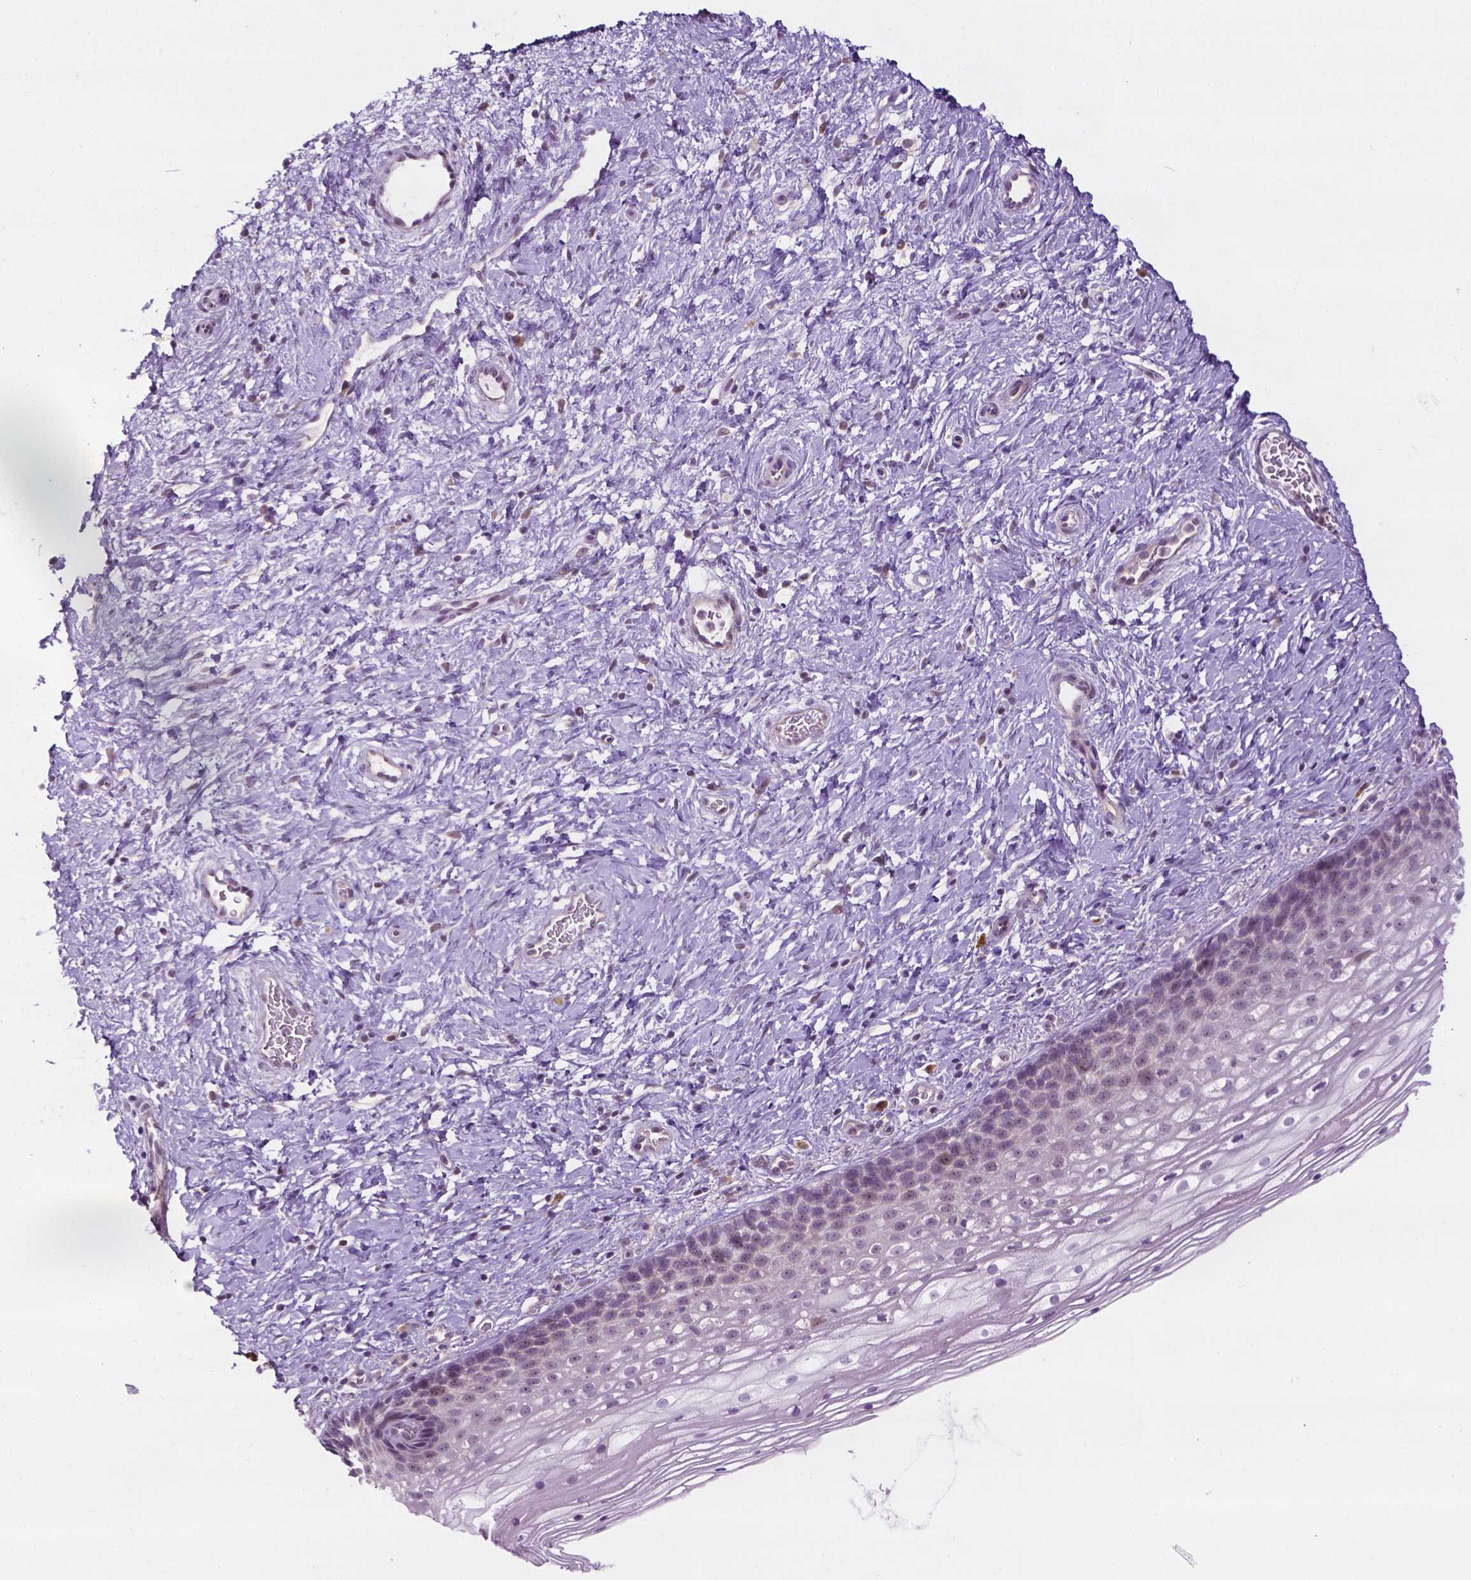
{"staining": {"intensity": "negative", "quantity": "none", "location": "none"}, "tissue": "cervix", "cell_type": "Glandular cells", "image_type": "normal", "snomed": [{"axis": "morphology", "description": "Normal tissue, NOS"}, {"axis": "topography", "description": "Cervix"}], "caption": "Human cervix stained for a protein using IHC shows no staining in glandular cells.", "gene": "DENND4A", "patient": {"sex": "female", "age": 34}}